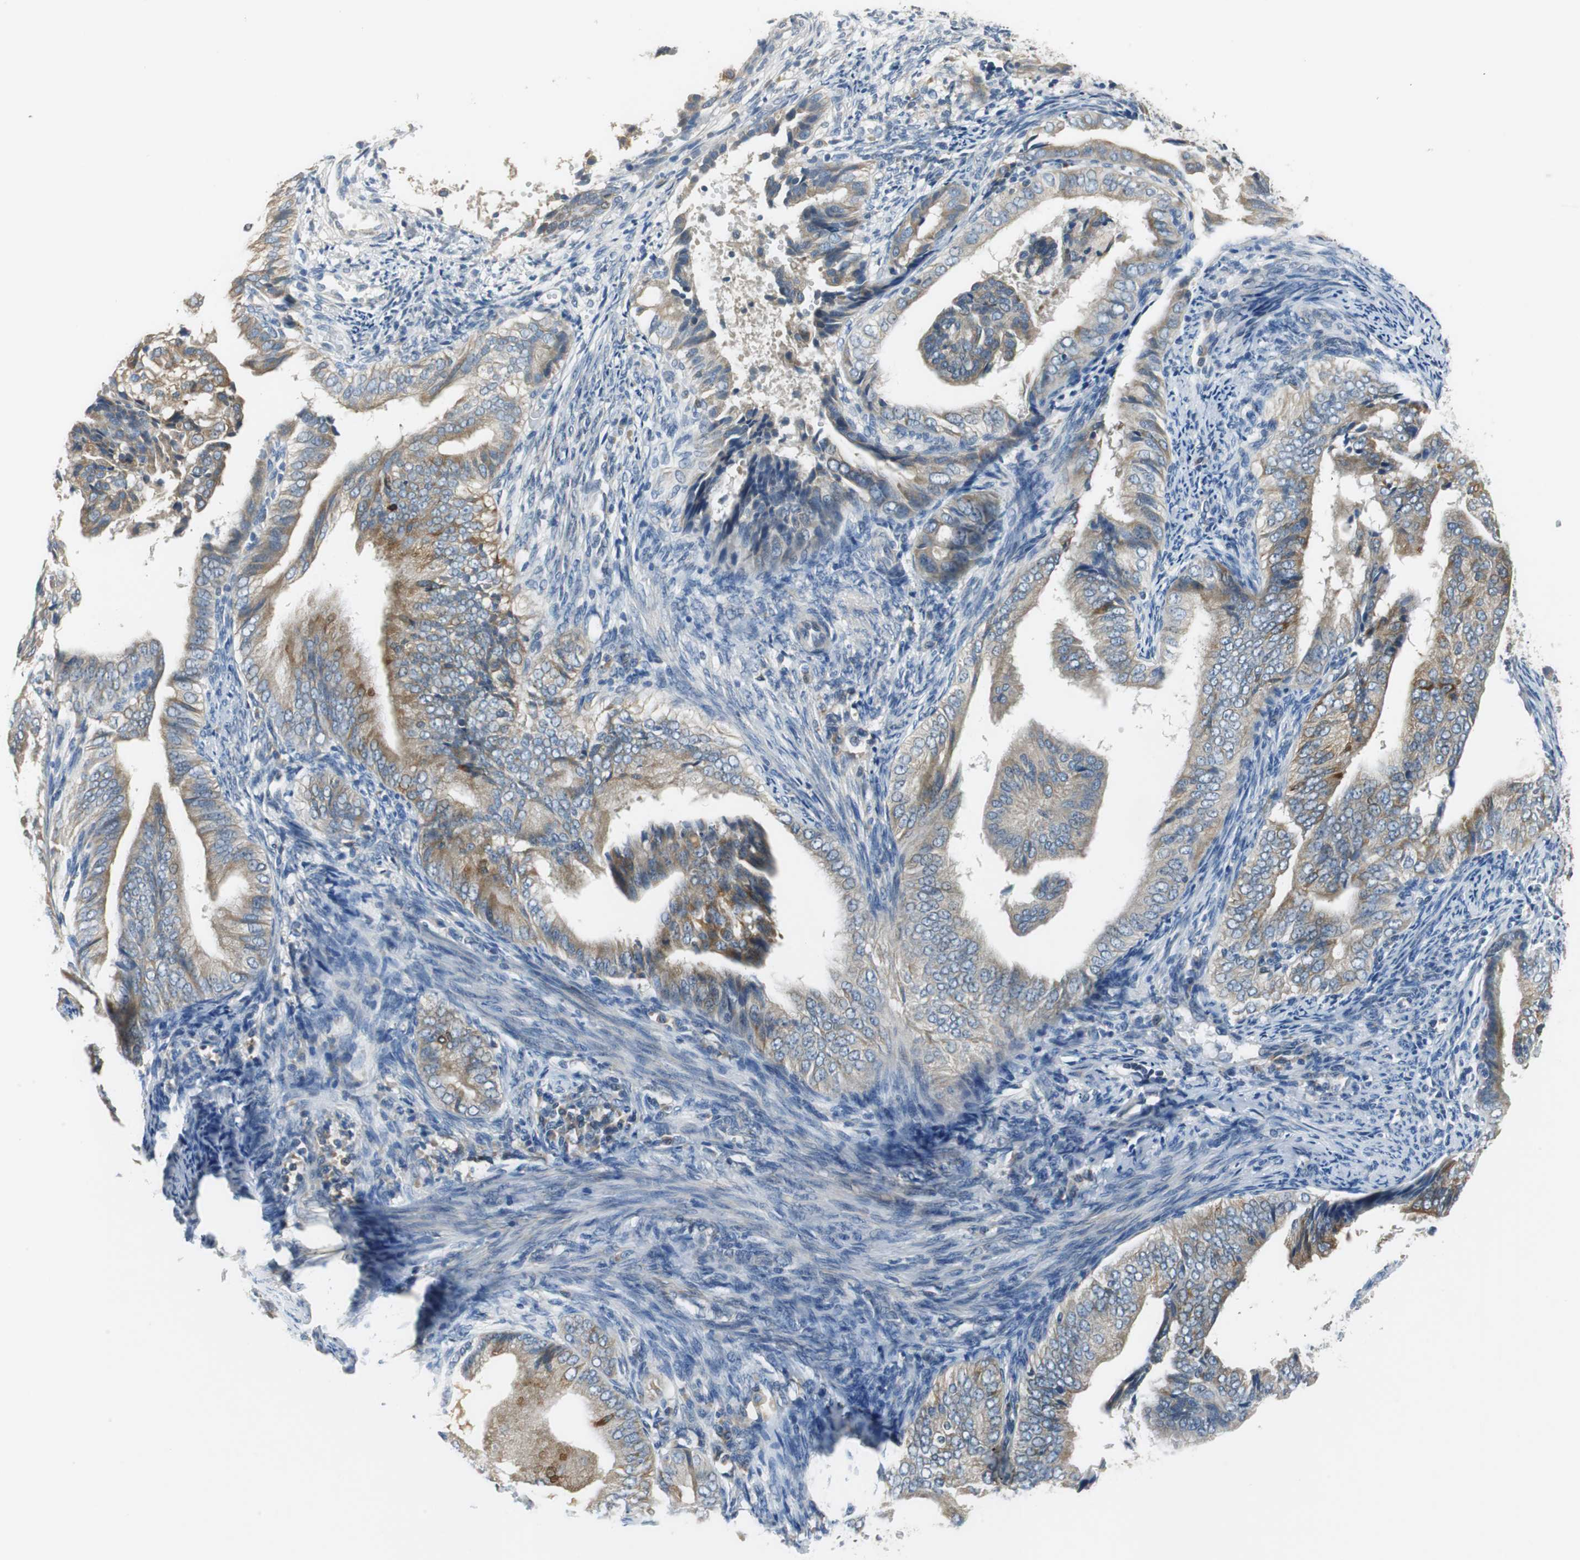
{"staining": {"intensity": "moderate", "quantity": "<25%", "location": "cytoplasmic/membranous"}, "tissue": "endometrial cancer", "cell_type": "Tumor cells", "image_type": "cancer", "snomed": [{"axis": "morphology", "description": "Adenocarcinoma, NOS"}, {"axis": "topography", "description": "Endometrium"}], "caption": "Moderate cytoplasmic/membranous positivity is present in approximately <25% of tumor cells in adenocarcinoma (endometrial).", "gene": "FADS2", "patient": {"sex": "female", "age": 58}}